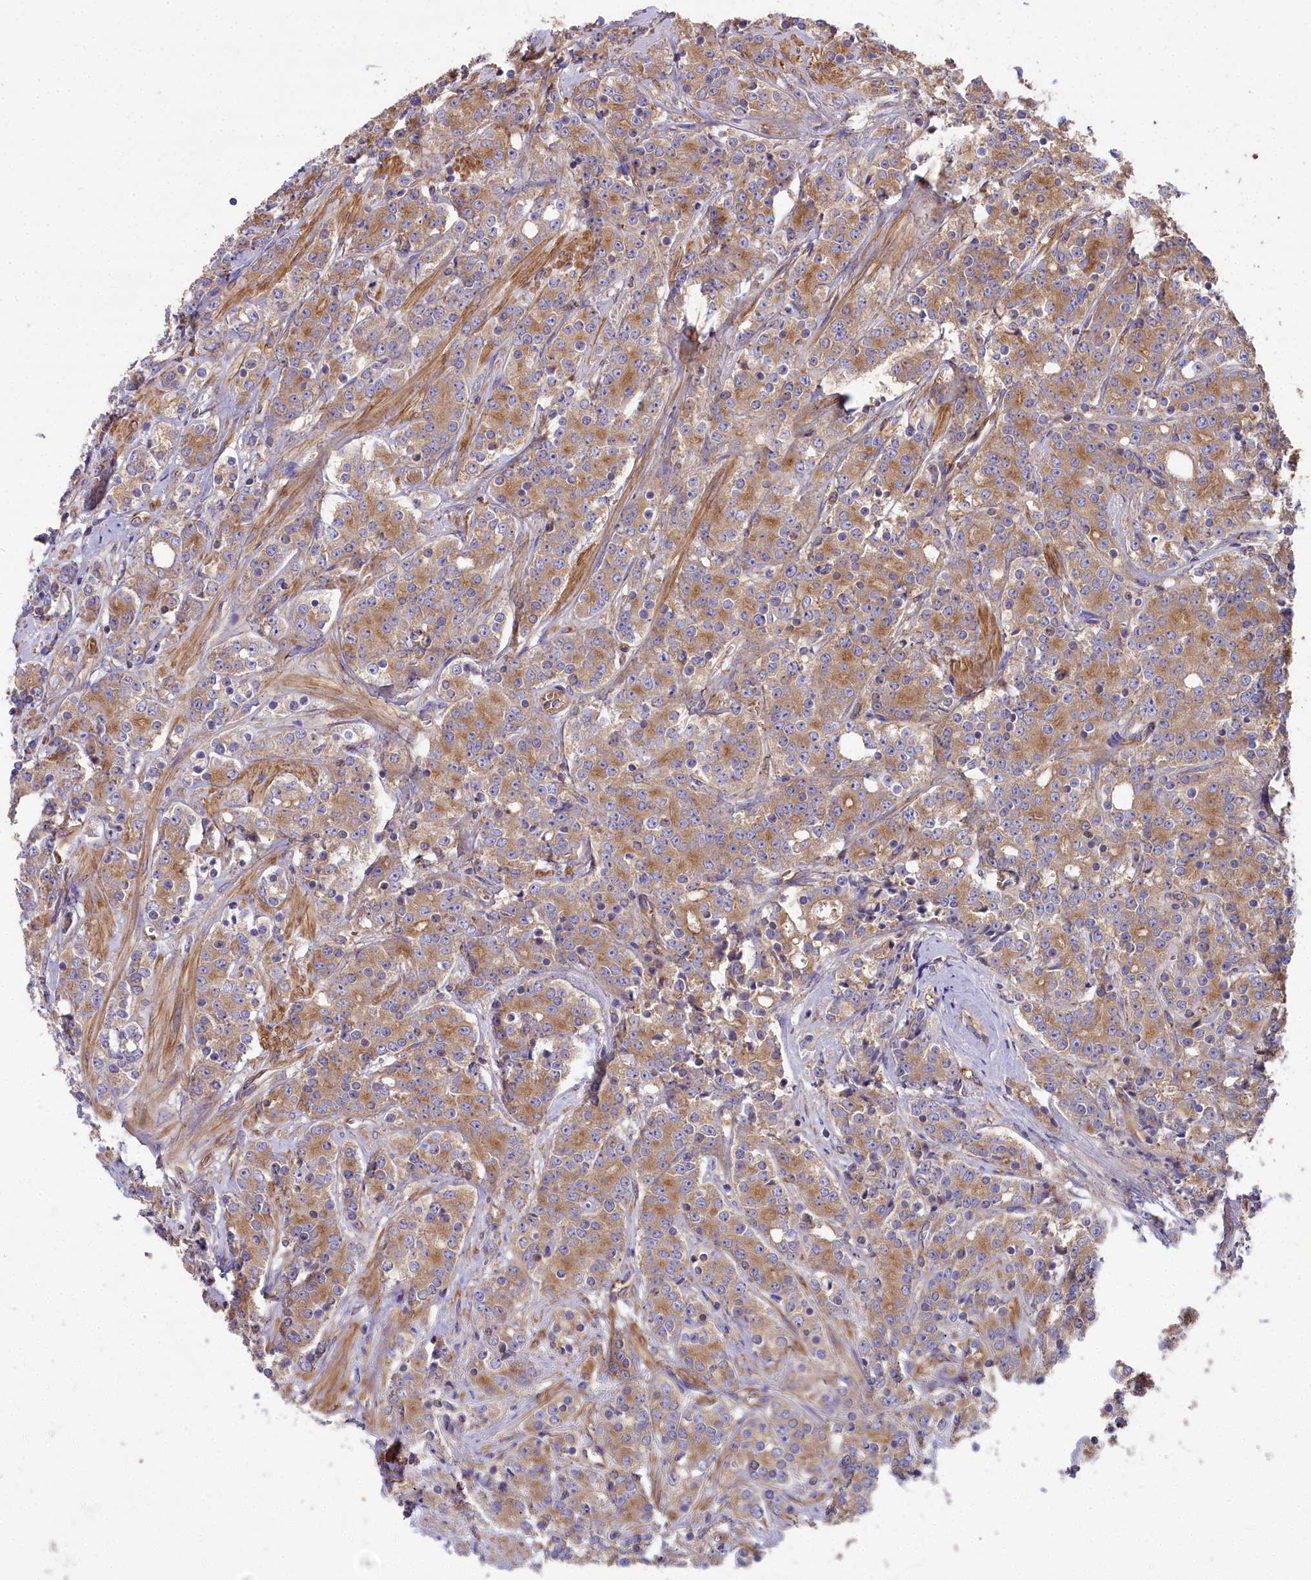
{"staining": {"intensity": "moderate", "quantity": ">75%", "location": "cytoplasmic/membranous"}, "tissue": "prostate cancer", "cell_type": "Tumor cells", "image_type": "cancer", "snomed": [{"axis": "morphology", "description": "Adenocarcinoma, High grade"}, {"axis": "topography", "description": "Prostate"}], "caption": "A brown stain shows moderate cytoplasmic/membranous expression of a protein in prostate high-grade adenocarcinoma tumor cells.", "gene": "DCTN3", "patient": {"sex": "male", "age": 62}}